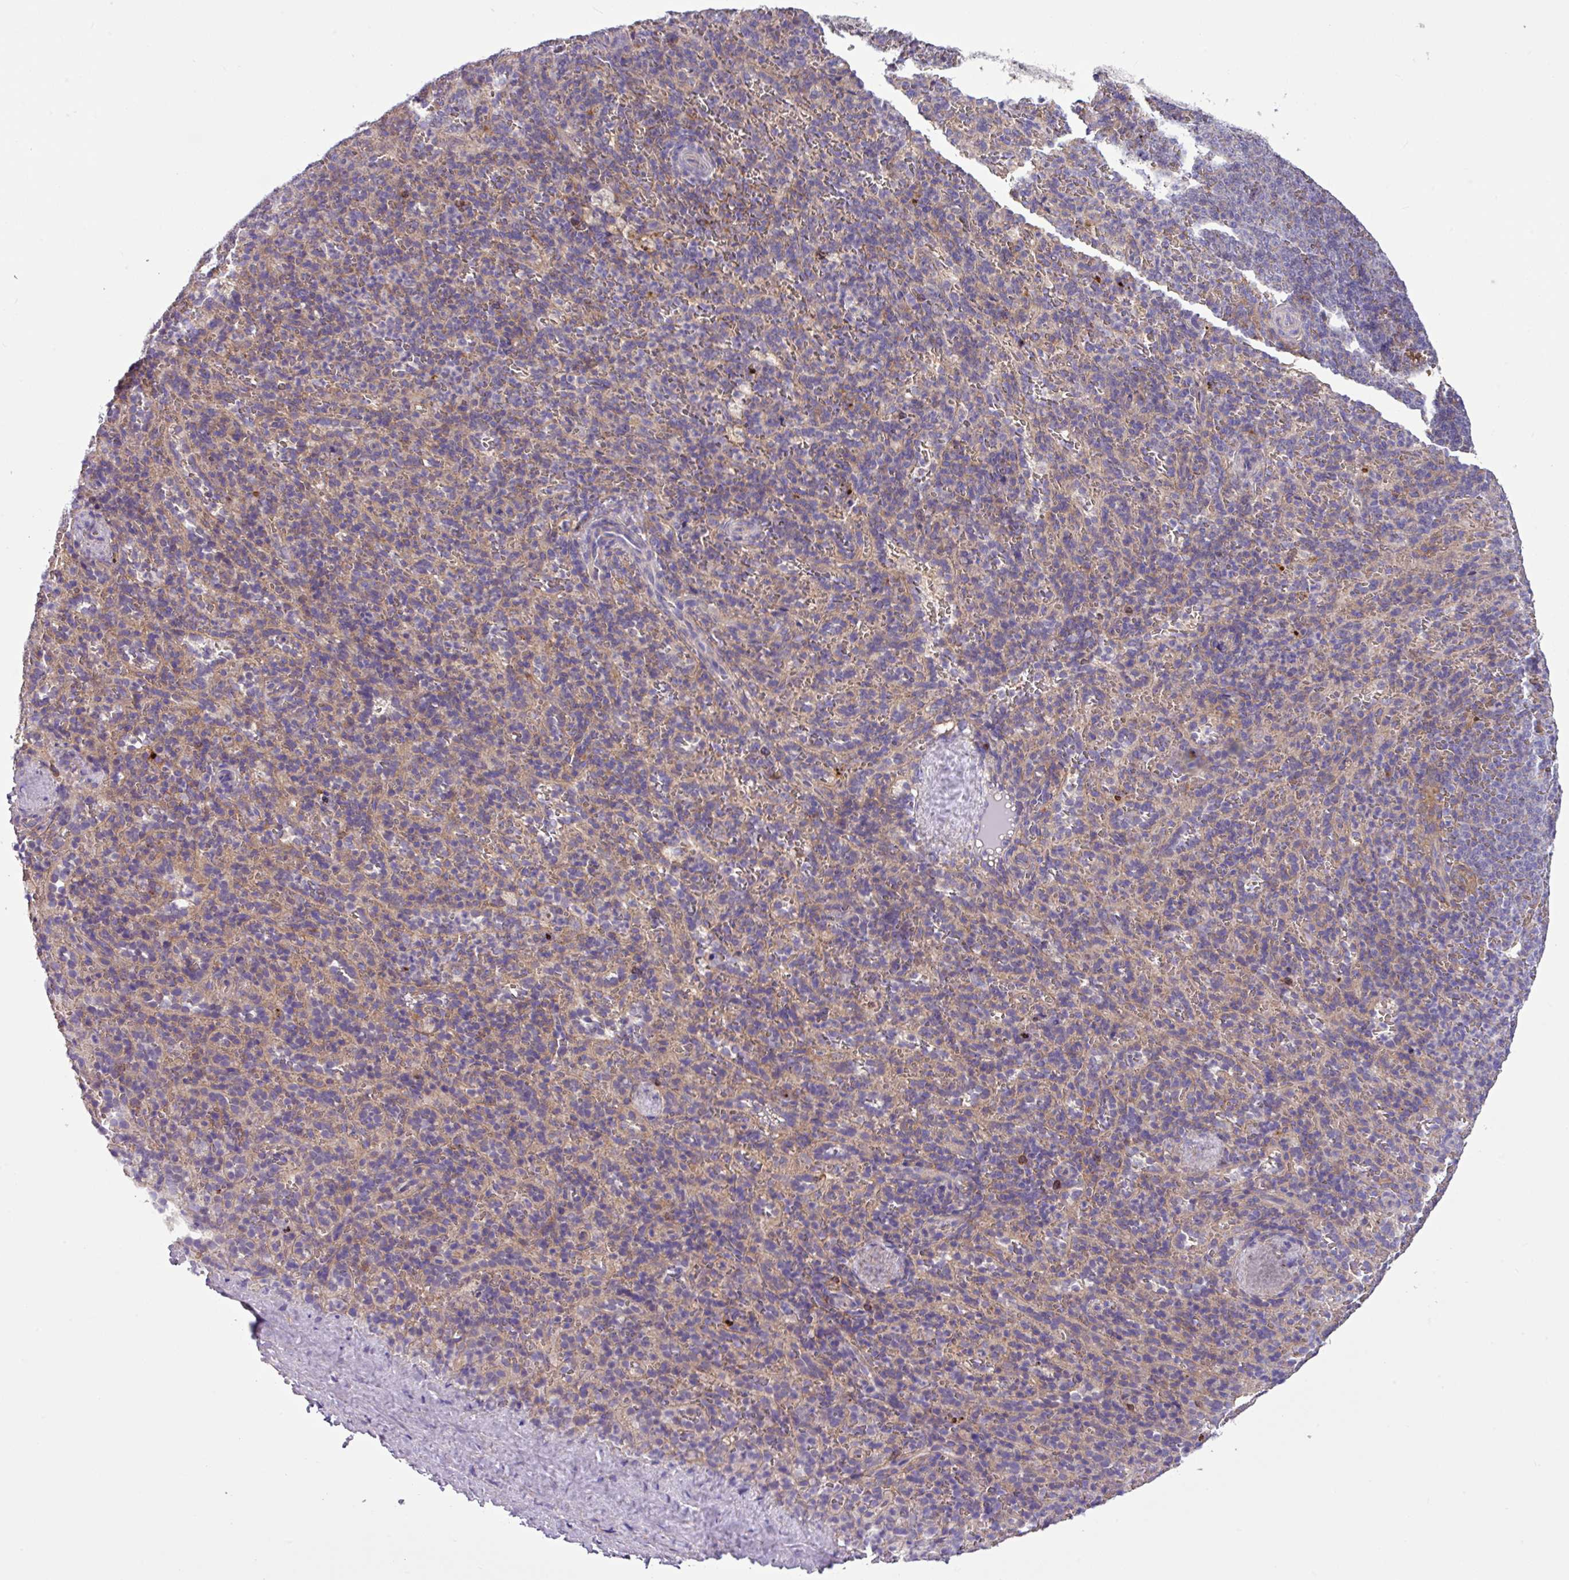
{"staining": {"intensity": "negative", "quantity": "none", "location": "none"}, "tissue": "spleen", "cell_type": "Cells in red pulp", "image_type": "normal", "snomed": [{"axis": "morphology", "description": "Normal tissue, NOS"}, {"axis": "topography", "description": "Spleen"}], "caption": "Immunohistochemistry micrograph of unremarkable spleen: human spleen stained with DAB reveals no significant protein staining in cells in red pulp.", "gene": "SLC23A2", "patient": {"sex": "female", "age": 21}}